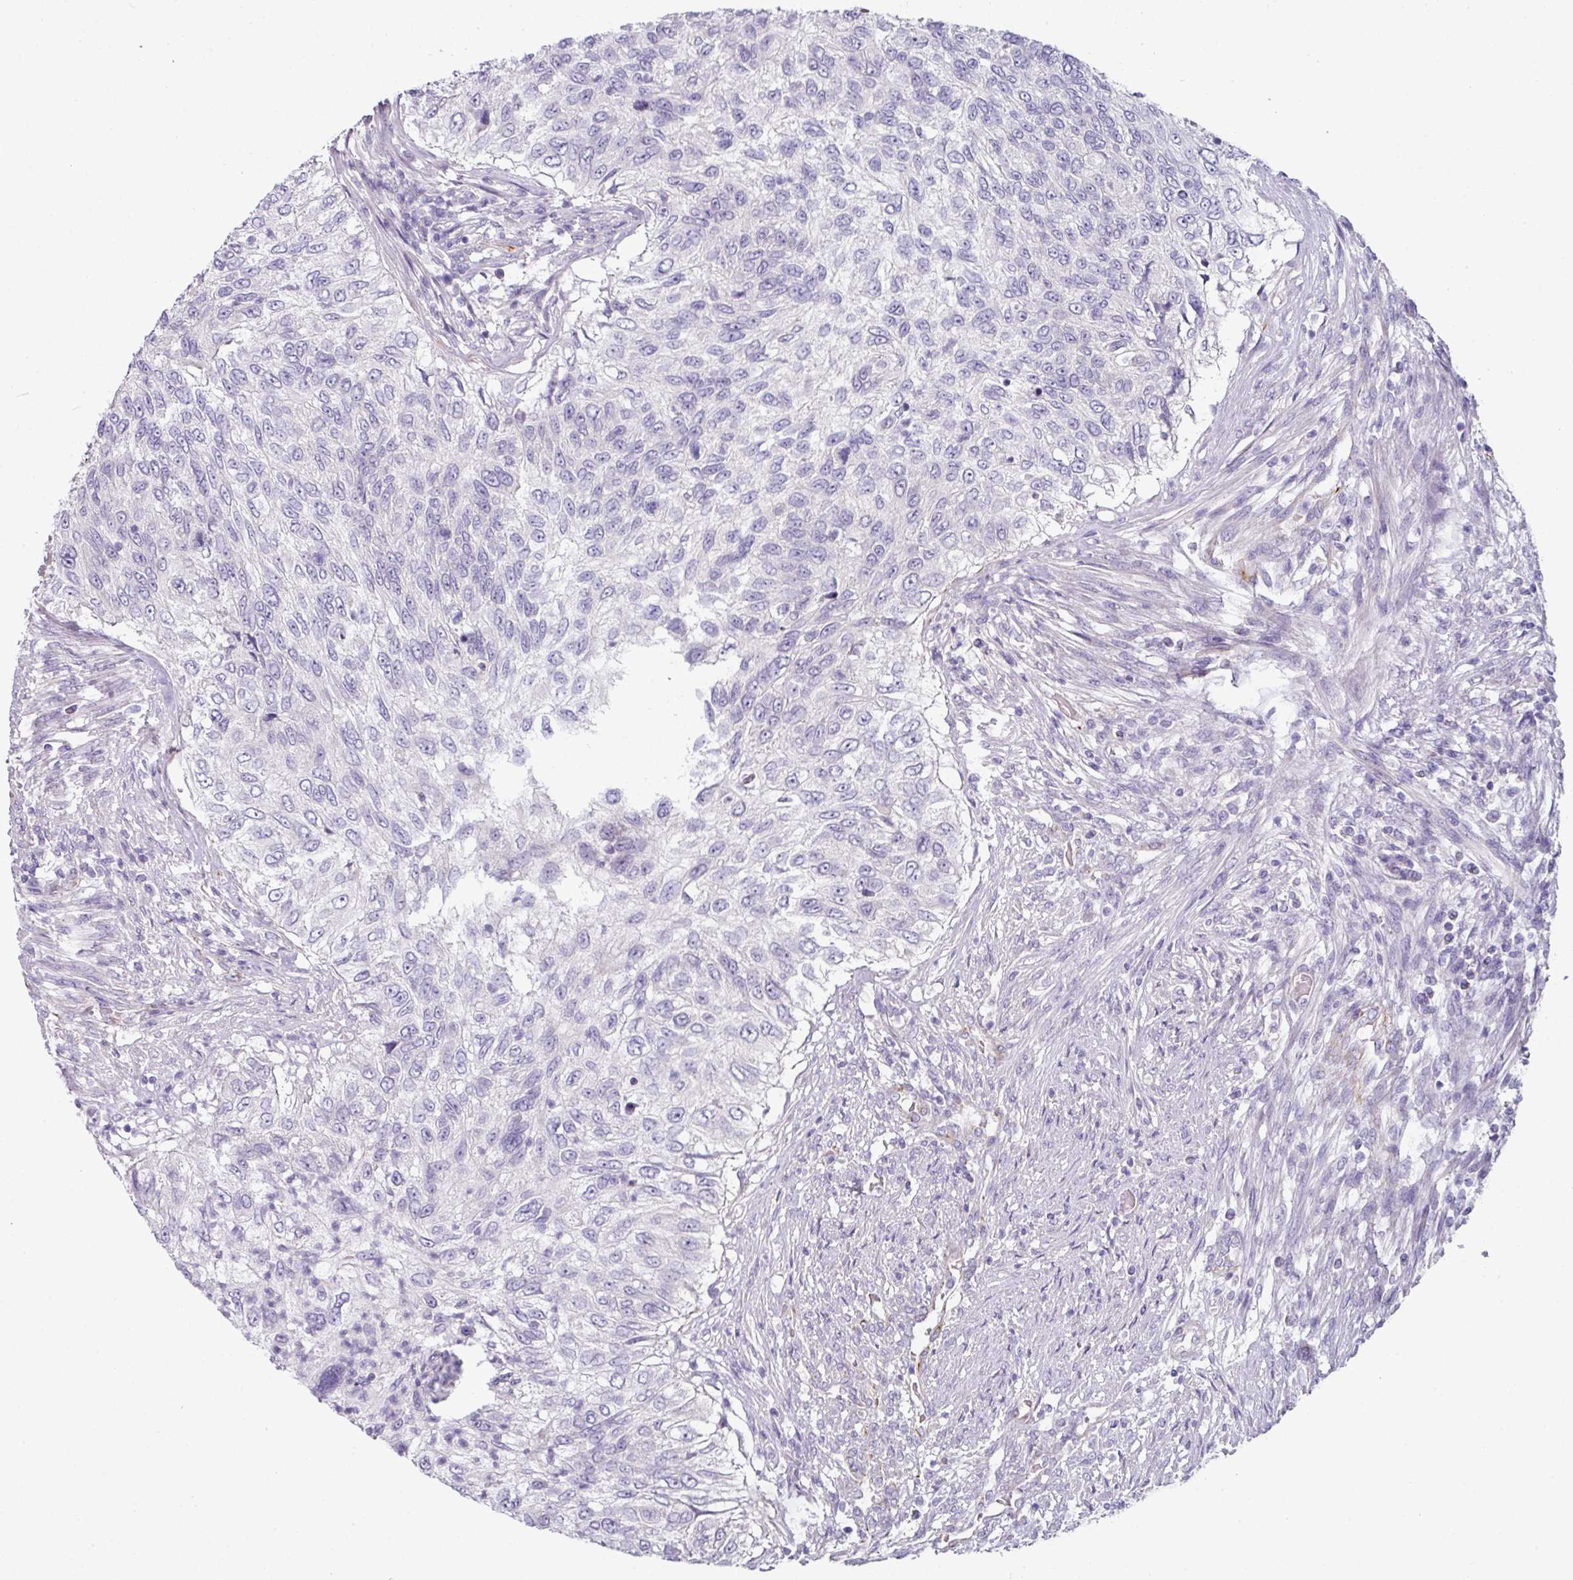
{"staining": {"intensity": "negative", "quantity": "none", "location": "none"}, "tissue": "urothelial cancer", "cell_type": "Tumor cells", "image_type": "cancer", "snomed": [{"axis": "morphology", "description": "Urothelial carcinoma, High grade"}, {"axis": "topography", "description": "Urinary bladder"}], "caption": "Tumor cells show no significant staining in urothelial cancer. (IHC, brightfield microscopy, high magnification).", "gene": "SLC17A7", "patient": {"sex": "female", "age": 60}}